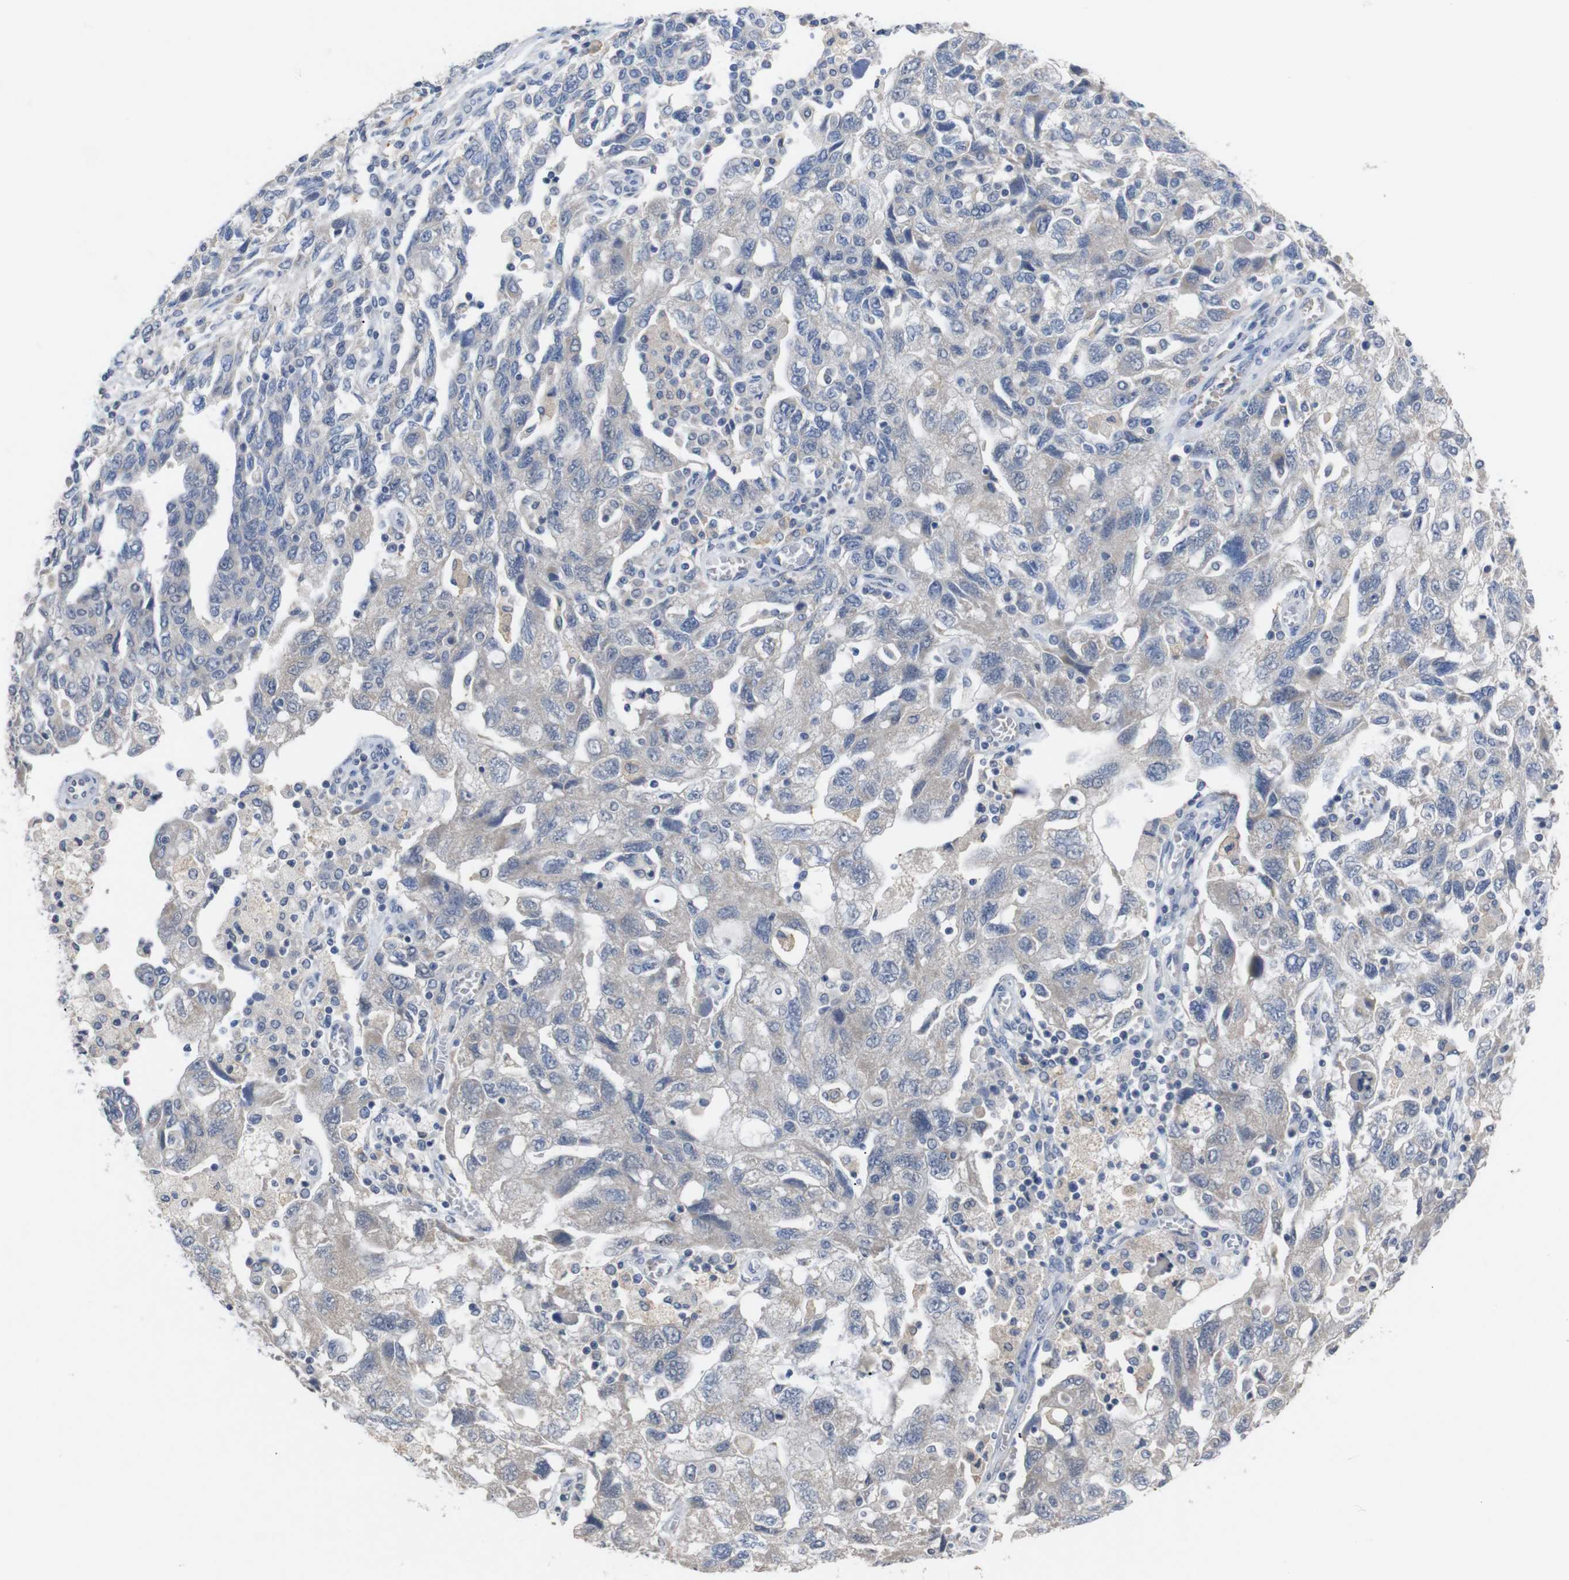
{"staining": {"intensity": "negative", "quantity": "none", "location": "none"}, "tissue": "ovarian cancer", "cell_type": "Tumor cells", "image_type": "cancer", "snomed": [{"axis": "morphology", "description": "Carcinoma, NOS"}, {"axis": "morphology", "description": "Cystadenocarcinoma, serous, NOS"}, {"axis": "topography", "description": "Ovary"}], "caption": "There is no significant staining in tumor cells of ovarian cancer. (Immunohistochemistry, brightfield microscopy, high magnification).", "gene": "HNF1A", "patient": {"sex": "female", "age": 69}}